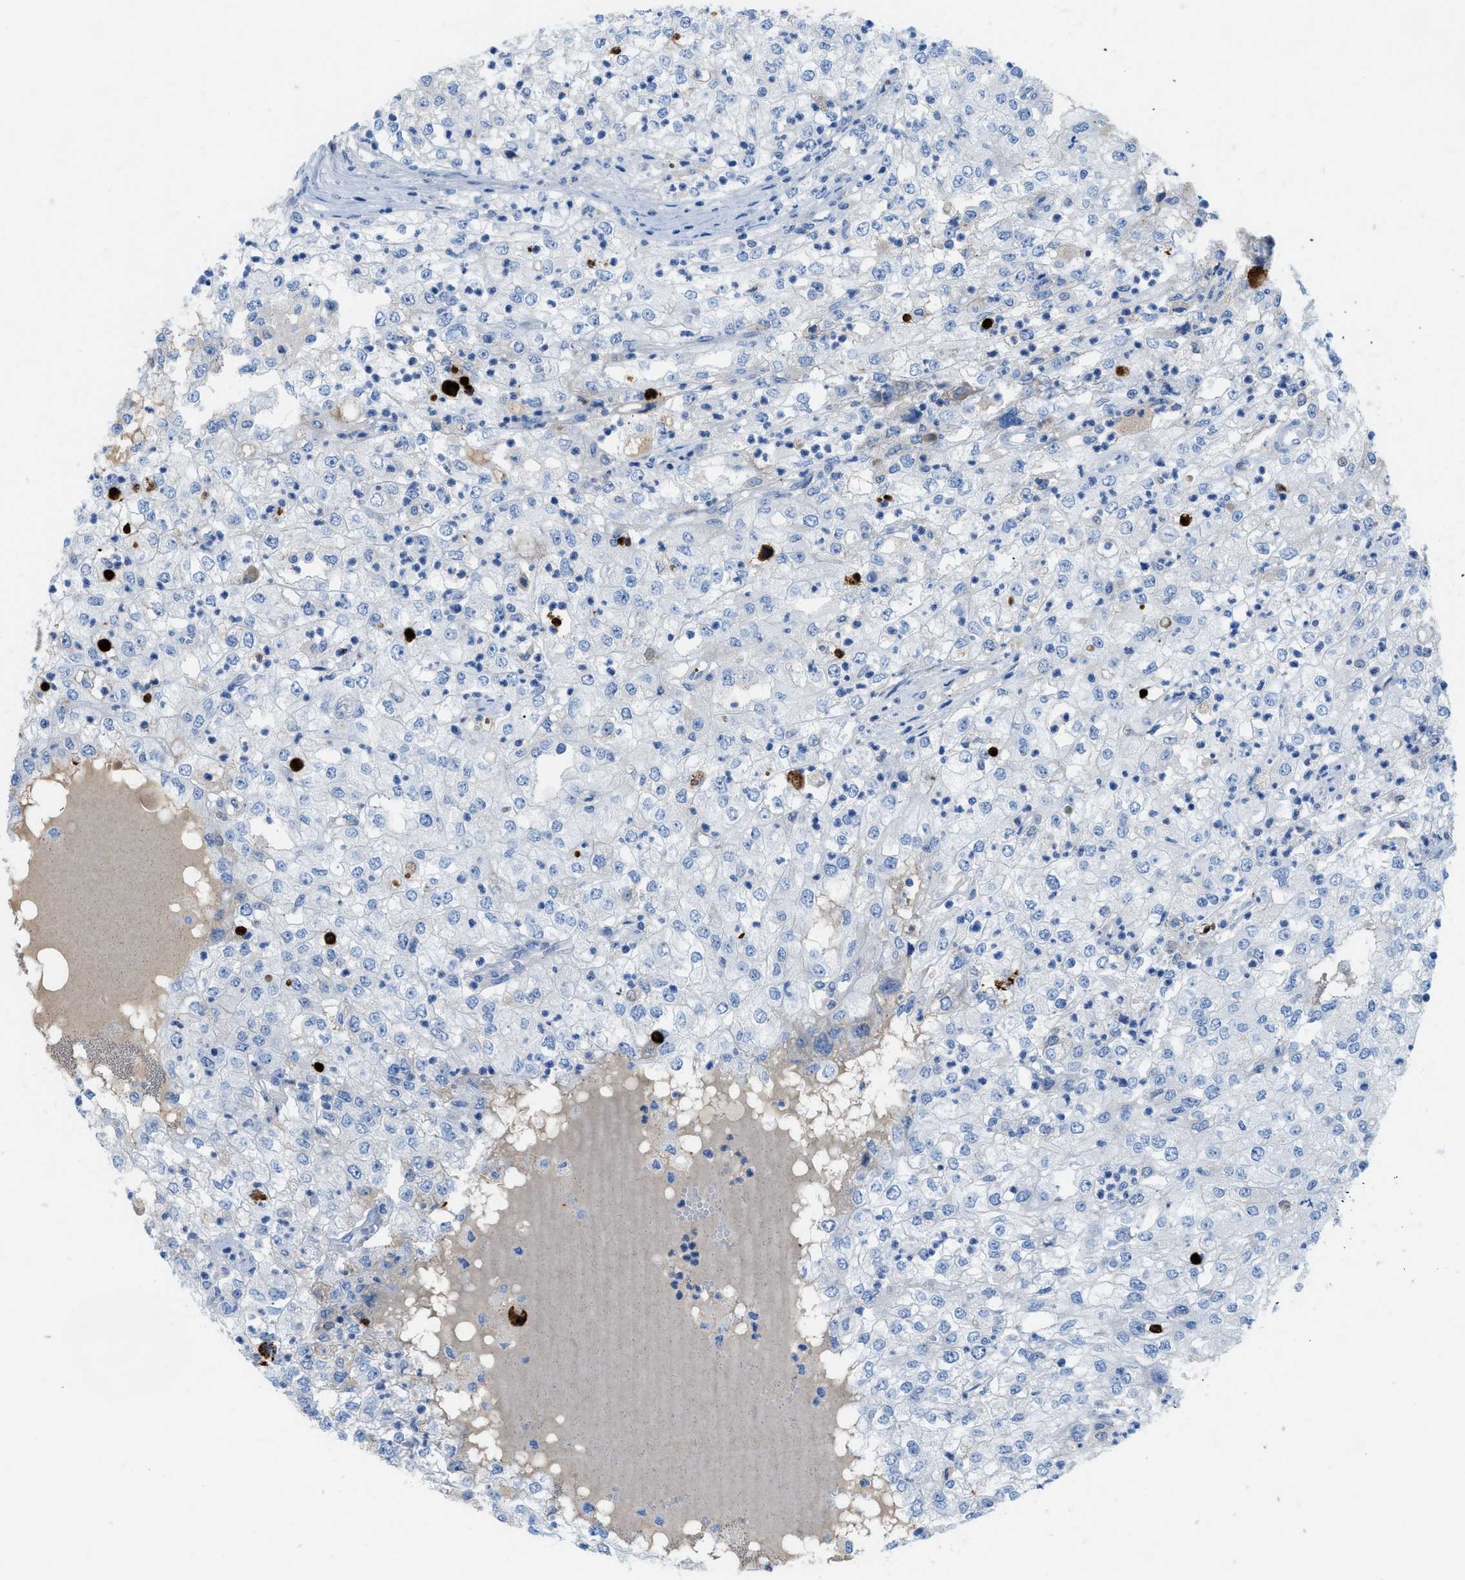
{"staining": {"intensity": "negative", "quantity": "none", "location": "none"}, "tissue": "renal cancer", "cell_type": "Tumor cells", "image_type": "cancer", "snomed": [{"axis": "morphology", "description": "Adenocarcinoma, NOS"}, {"axis": "topography", "description": "Kidney"}], "caption": "Renal cancer (adenocarcinoma) was stained to show a protein in brown. There is no significant staining in tumor cells. (Immunohistochemistry (ihc), brightfield microscopy, high magnification).", "gene": "XCR1", "patient": {"sex": "female", "age": 54}}